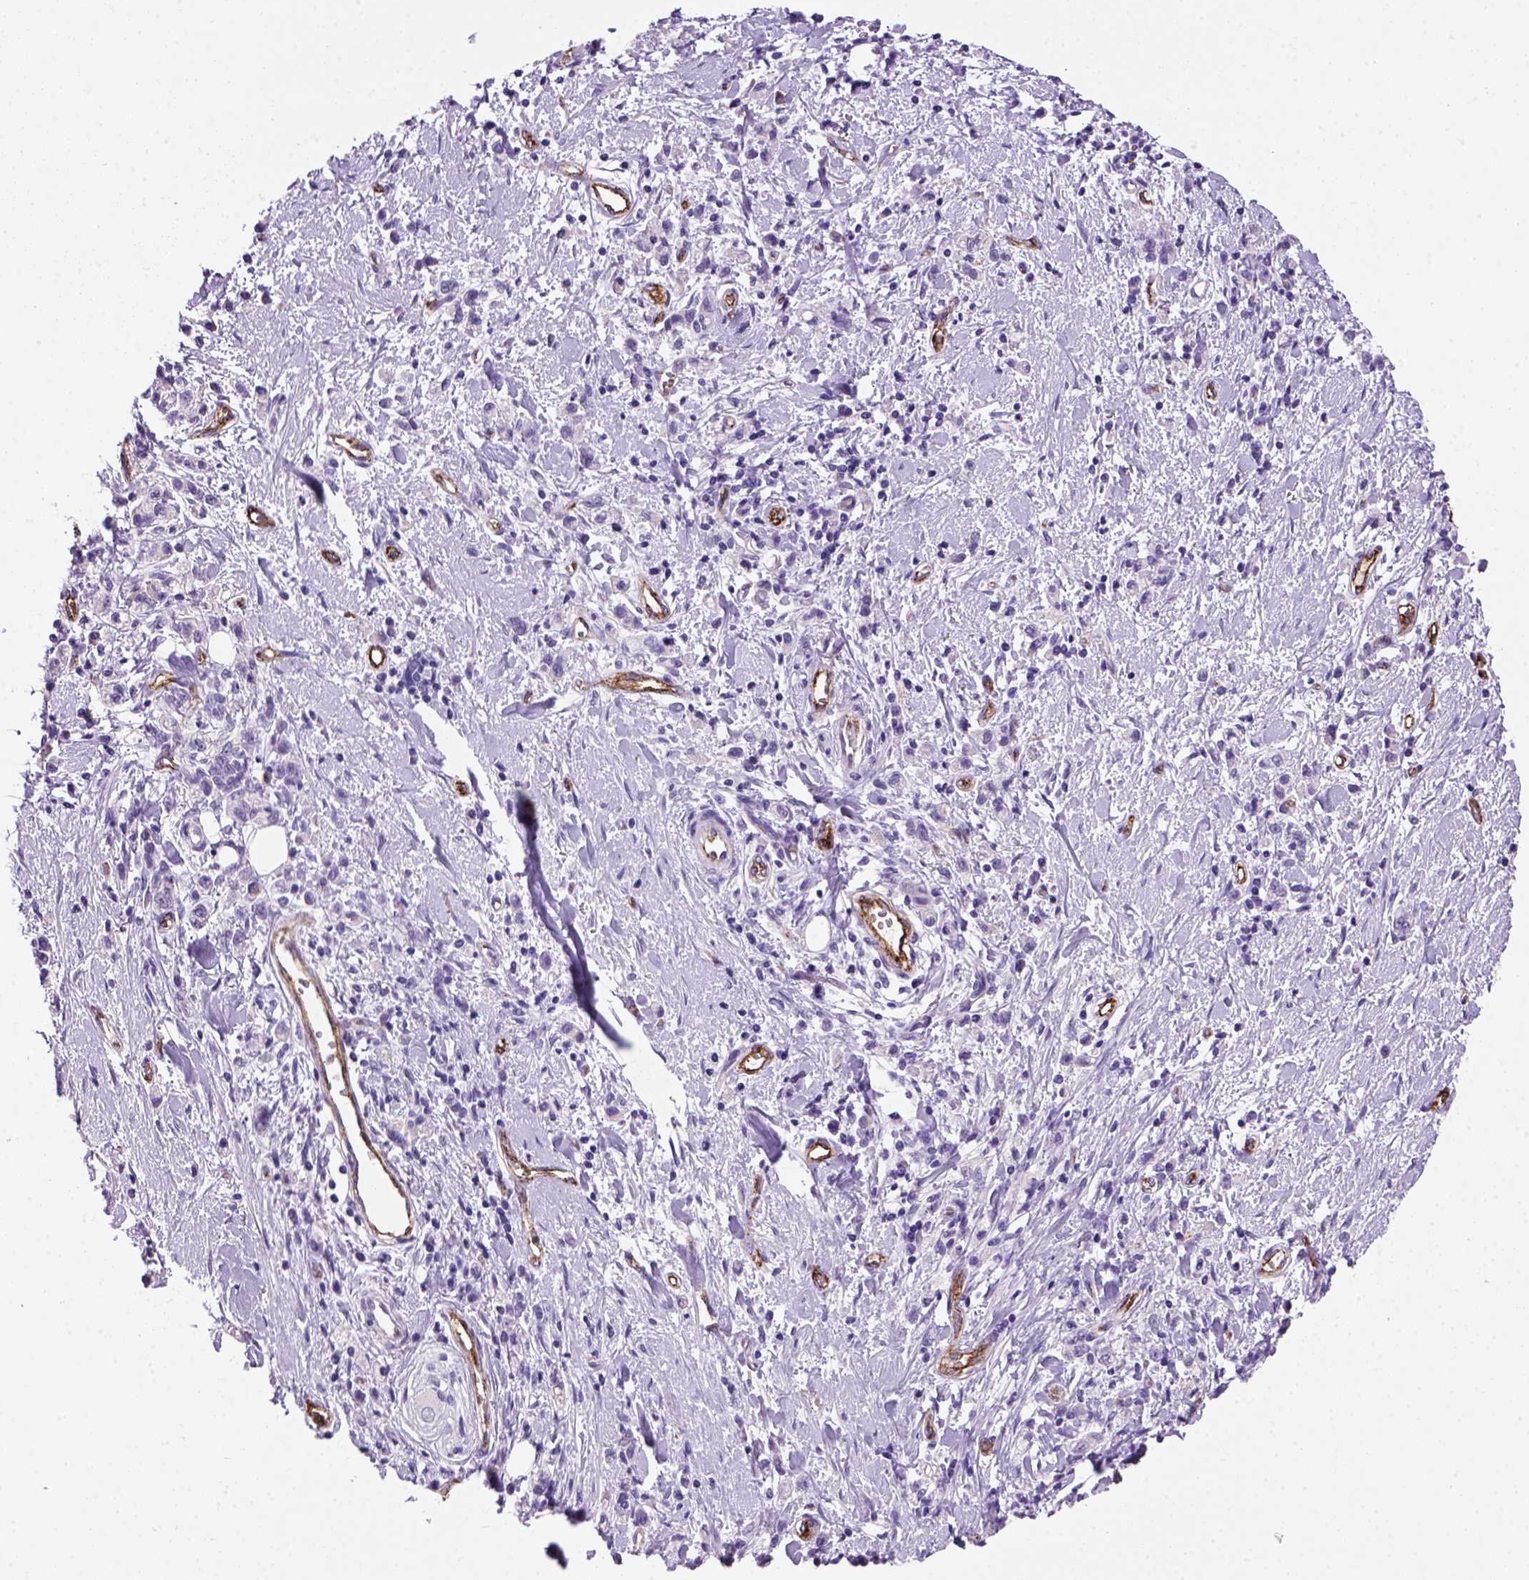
{"staining": {"intensity": "negative", "quantity": "none", "location": "none"}, "tissue": "stomach cancer", "cell_type": "Tumor cells", "image_type": "cancer", "snomed": [{"axis": "morphology", "description": "Adenocarcinoma, NOS"}, {"axis": "topography", "description": "Stomach"}], "caption": "The photomicrograph reveals no staining of tumor cells in stomach cancer (adenocarcinoma). The staining is performed using DAB (3,3'-diaminobenzidine) brown chromogen with nuclei counter-stained in using hematoxylin.", "gene": "VWF", "patient": {"sex": "male", "age": 77}}